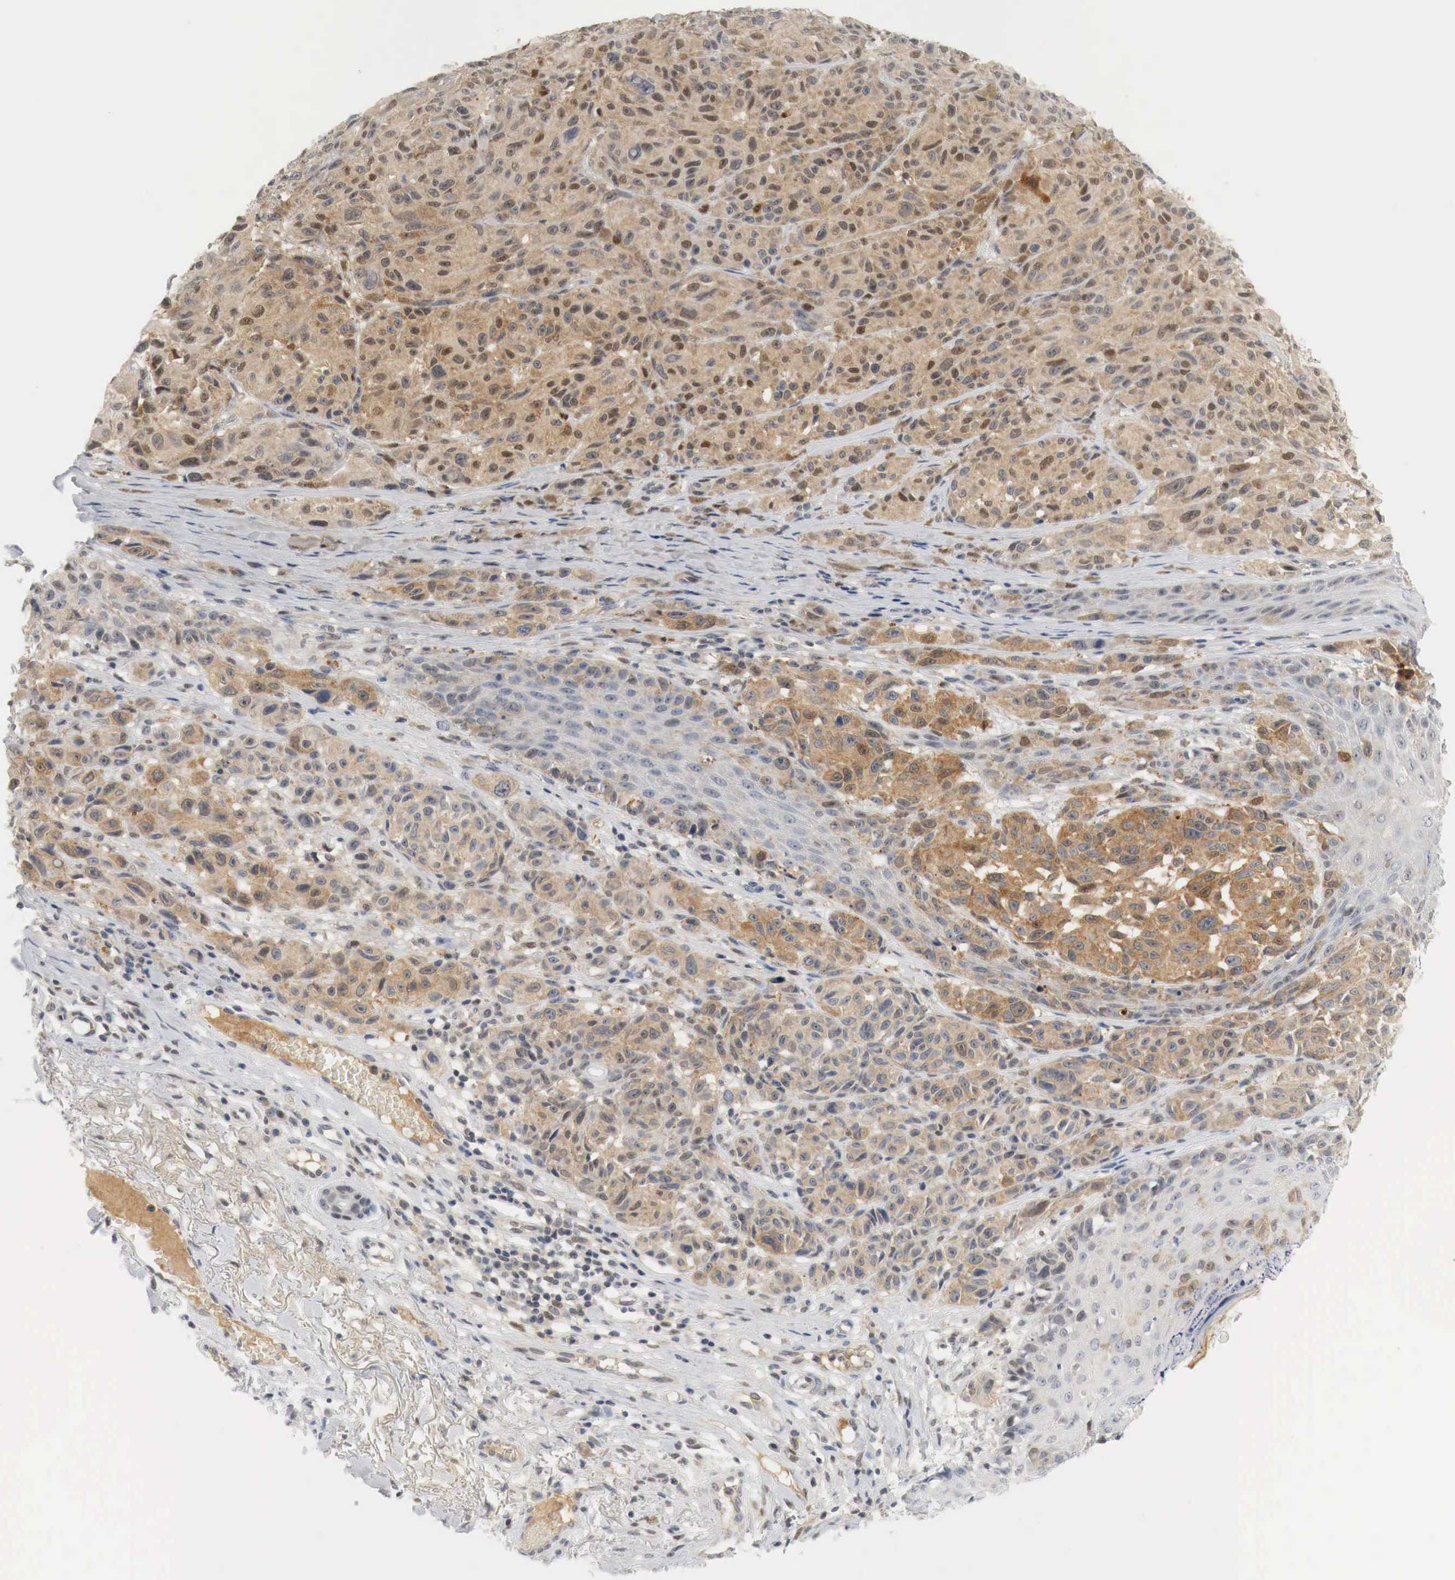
{"staining": {"intensity": "moderate", "quantity": "25%-75%", "location": "cytoplasmic/membranous,nuclear"}, "tissue": "melanoma", "cell_type": "Tumor cells", "image_type": "cancer", "snomed": [{"axis": "morphology", "description": "Malignant melanoma, NOS"}, {"axis": "topography", "description": "Skin"}], "caption": "Tumor cells exhibit moderate cytoplasmic/membranous and nuclear positivity in approximately 25%-75% of cells in malignant melanoma.", "gene": "MYC", "patient": {"sex": "male", "age": 70}}